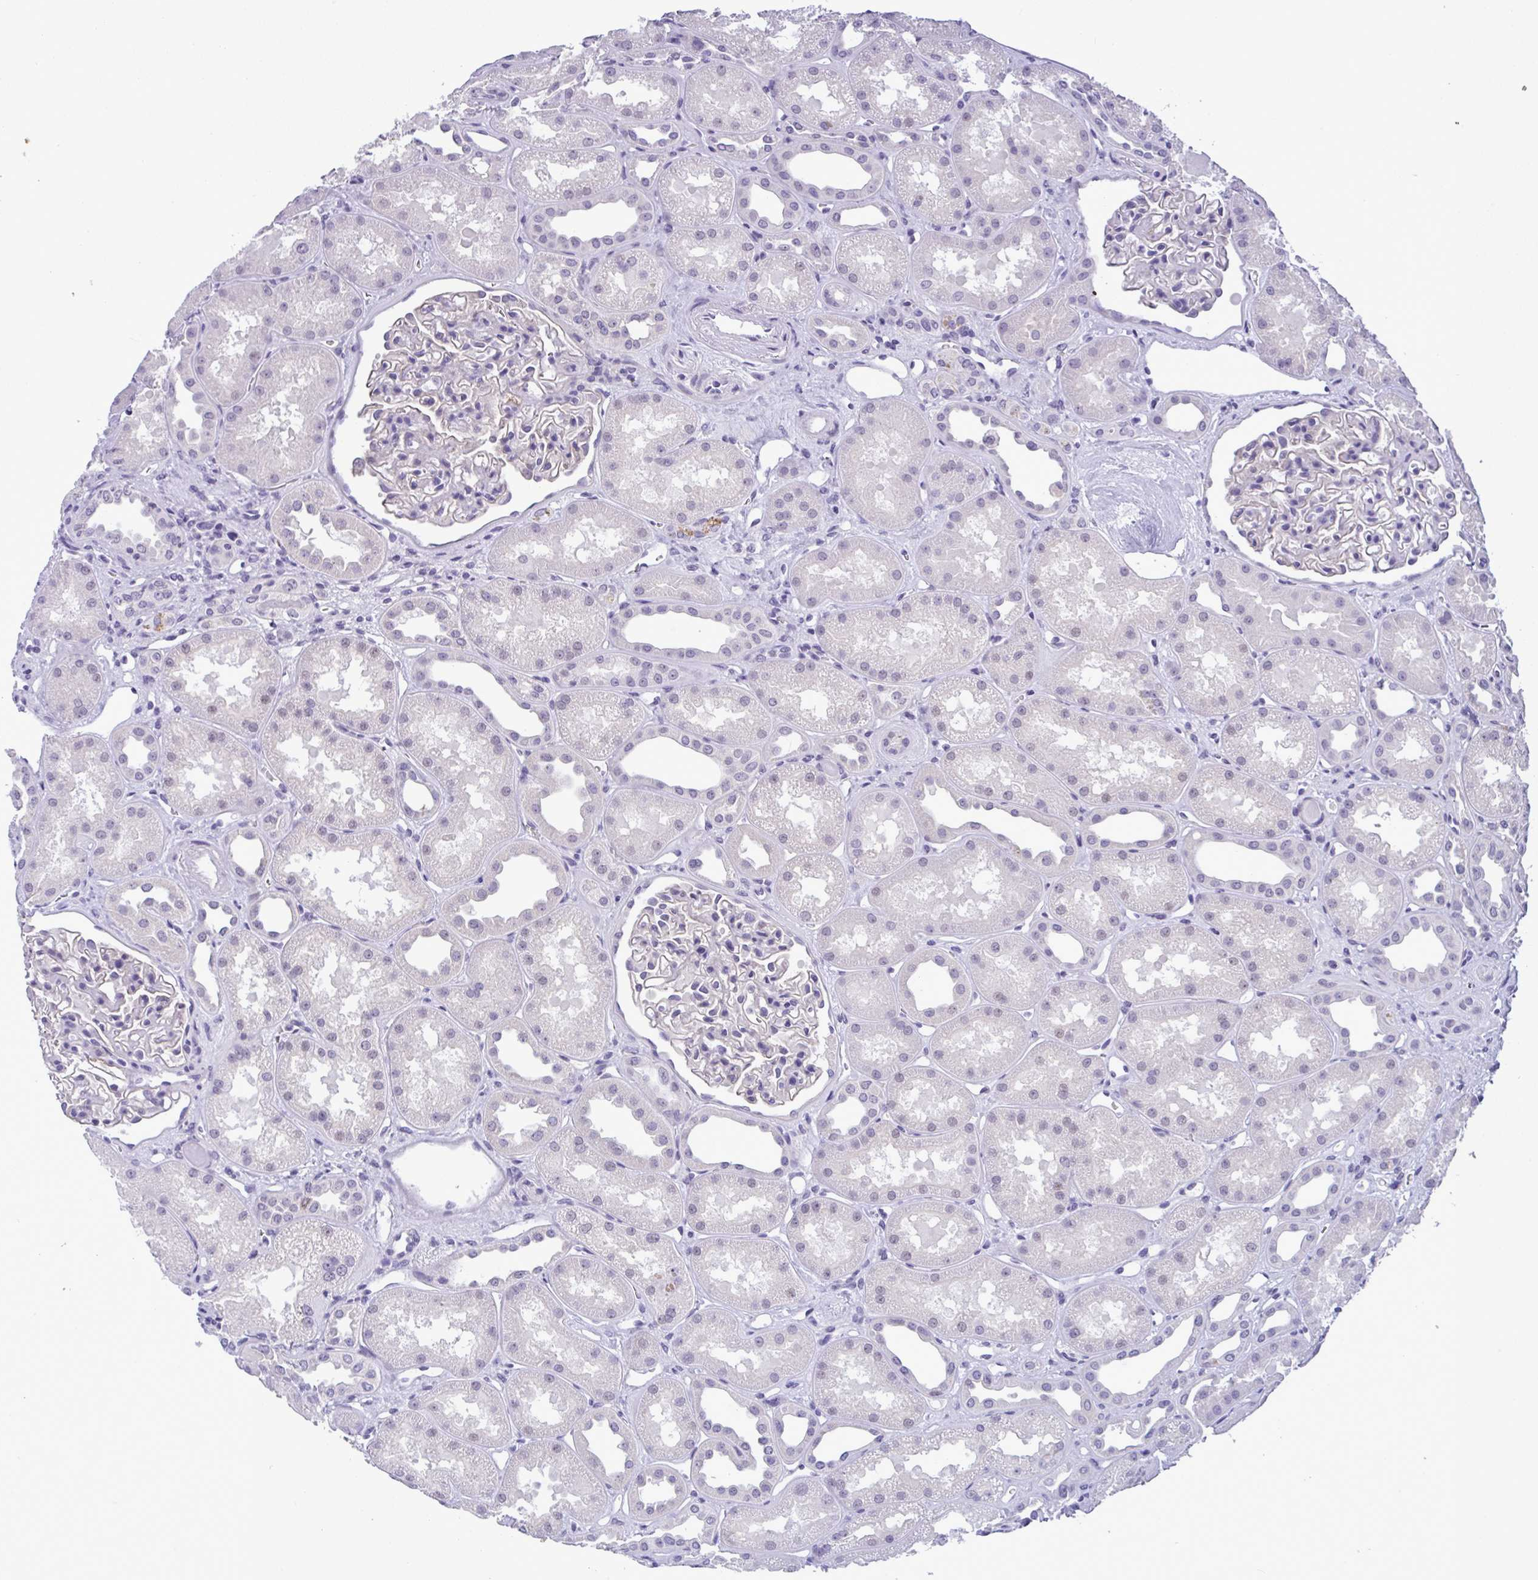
{"staining": {"intensity": "negative", "quantity": "none", "location": "none"}, "tissue": "kidney", "cell_type": "Cells in glomeruli", "image_type": "normal", "snomed": [{"axis": "morphology", "description": "Normal tissue, NOS"}, {"axis": "topography", "description": "Kidney"}], "caption": "Immunohistochemistry (IHC) of normal human kidney shows no positivity in cells in glomeruli.", "gene": "YBX2", "patient": {"sex": "male", "age": 61}}